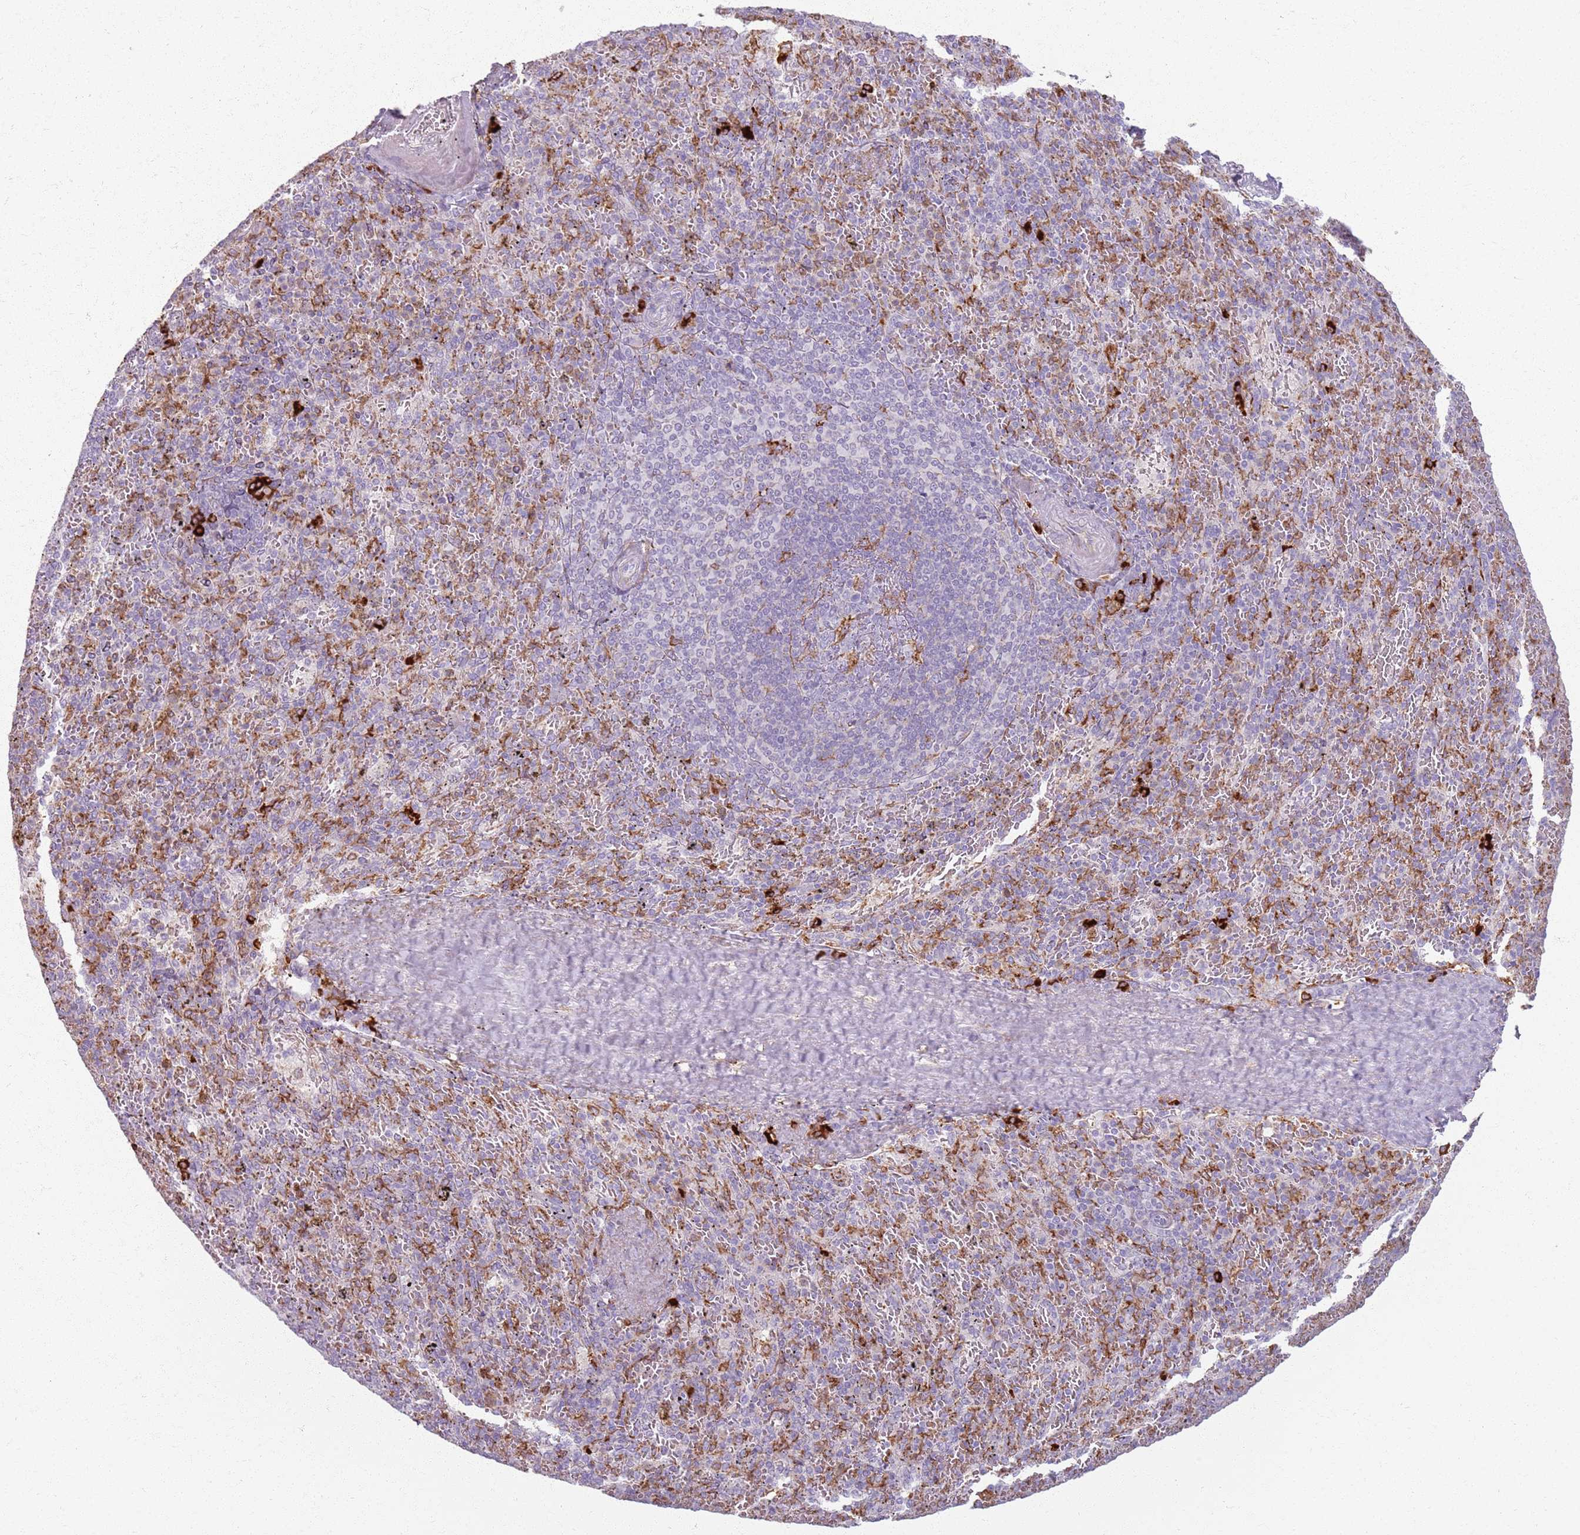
{"staining": {"intensity": "moderate", "quantity": "<25%", "location": "cytoplasmic/membranous"}, "tissue": "spleen", "cell_type": "Cells in red pulp", "image_type": "normal", "snomed": [{"axis": "morphology", "description": "Normal tissue, NOS"}, {"axis": "topography", "description": "Spleen"}], "caption": "High-power microscopy captured an immunohistochemistry (IHC) histopathology image of unremarkable spleen, revealing moderate cytoplasmic/membranous staining in approximately <25% of cells in red pulp.", "gene": "COLGALT1", "patient": {"sex": "male", "age": 82}}